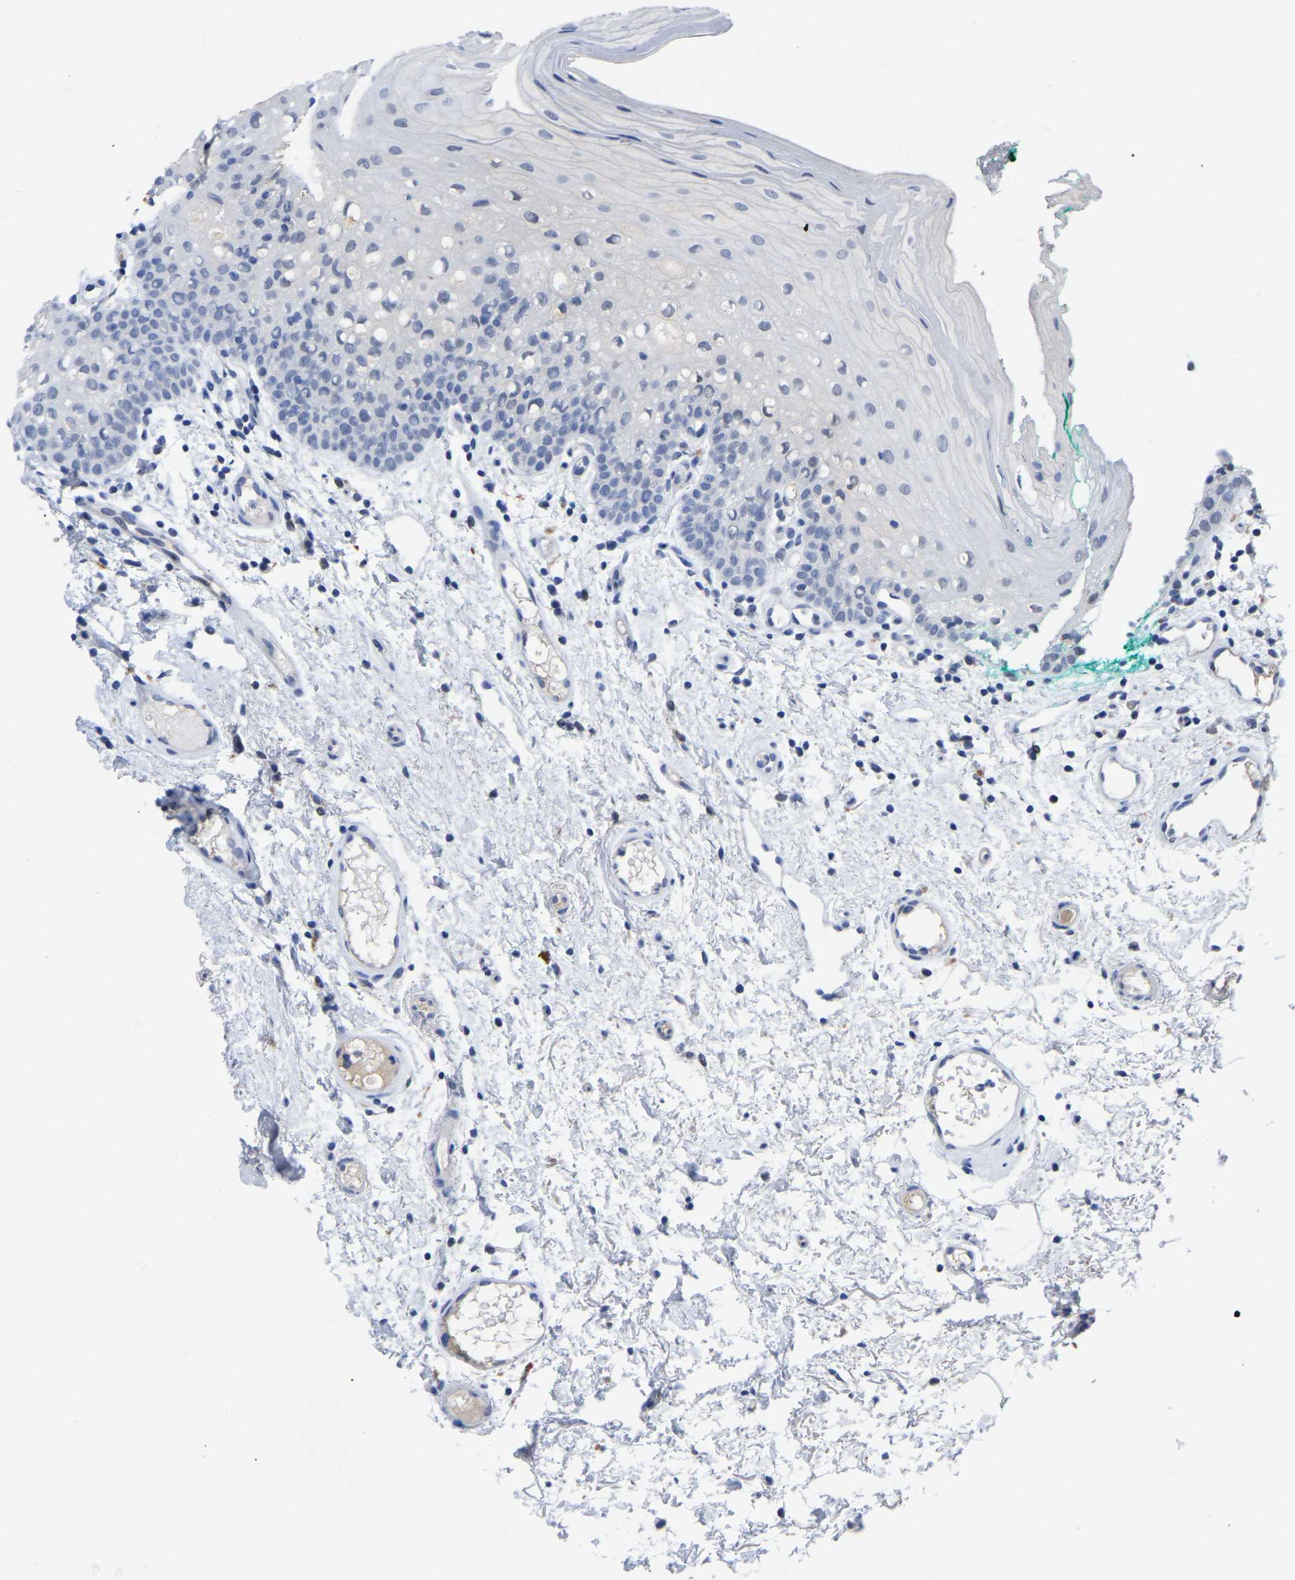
{"staining": {"intensity": "negative", "quantity": "none", "location": "none"}, "tissue": "oral mucosa", "cell_type": "Squamous epithelial cells", "image_type": "normal", "snomed": [{"axis": "morphology", "description": "Normal tissue, NOS"}, {"axis": "morphology", "description": "Squamous cell carcinoma, NOS"}, {"axis": "topography", "description": "Oral tissue"}, {"axis": "topography", "description": "Salivary gland"}, {"axis": "topography", "description": "Head-Neck"}], "caption": "High magnification brightfield microscopy of benign oral mucosa stained with DAB (3,3'-diaminobenzidine) (brown) and counterstained with hematoxylin (blue): squamous epithelial cells show no significant positivity.", "gene": "SMPD2", "patient": {"sex": "female", "age": 62}}